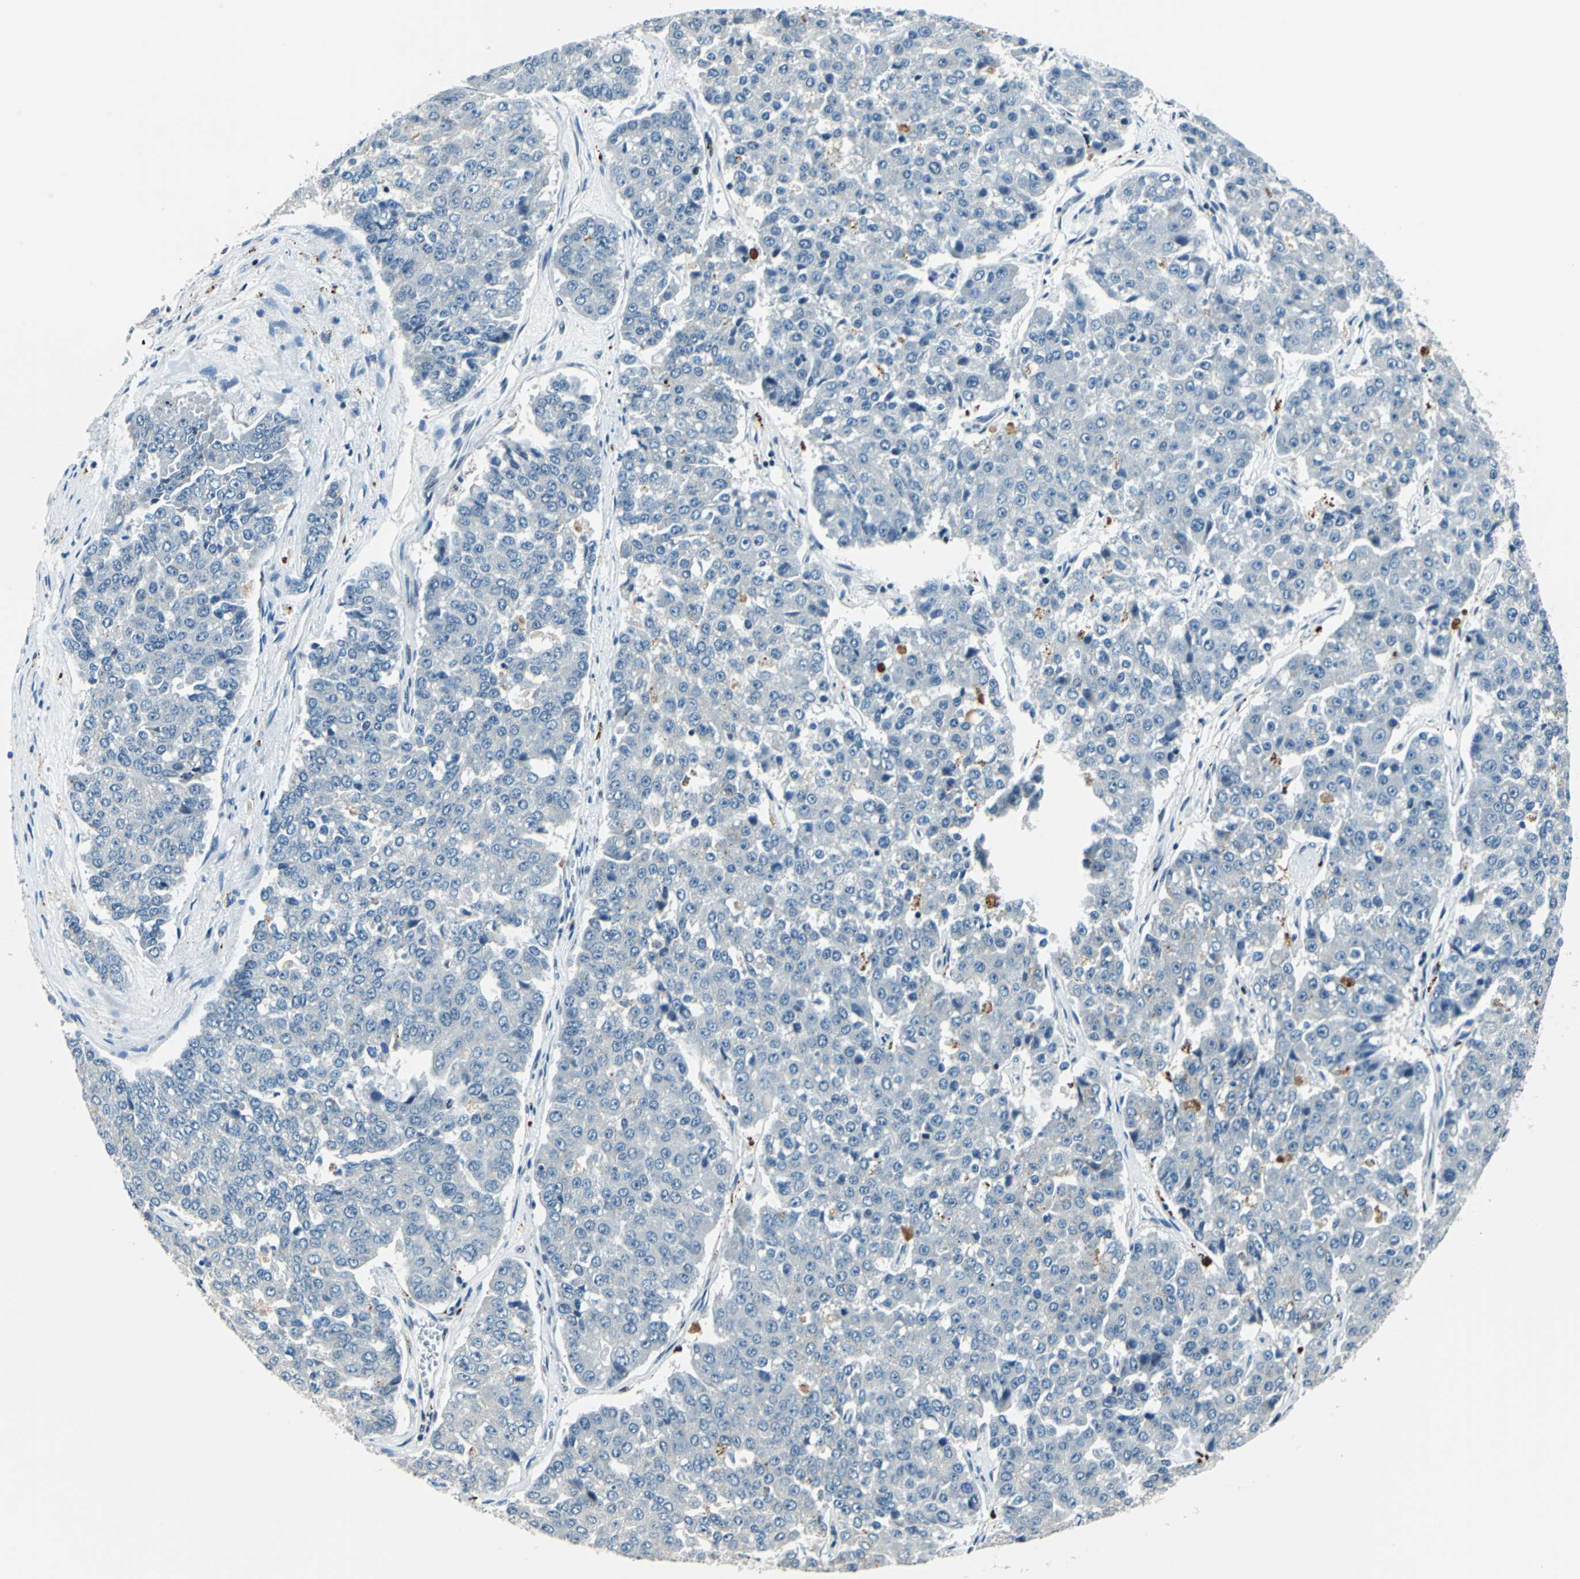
{"staining": {"intensity": "negative", "quantity": "none", "location": "none"}, "tissue": "pancreatic cancer", "cell_type": "Tumor cells", "image_type": "cancer", "snomed": [{"axis": "morphology", "description": "Adenocarcinoma, NOS"}, {"axis": "topography", "description": "Pancreas"}], "caption": "An image of pancreatic cancer stained for a protein demonstrates no brown staining in tumor cells.", "gene": "HCFC2", "patient": {"sex": "male", "age": 50}}